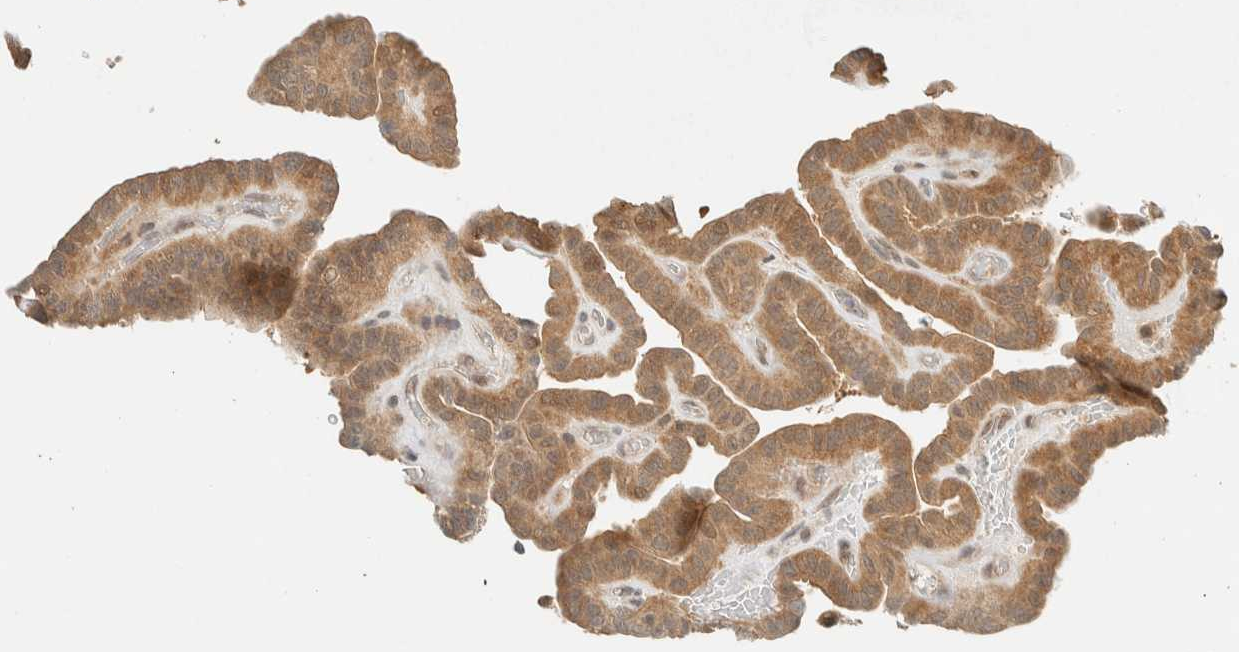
{"staining": {"intensity": "moderate", "quantity": ">75%", "location": "cytoplasmic/membranous"}, "tissue": "thyroid cancer", "cell_type": "Tumor cells", "image_type": "cancer", "snomed": [{"axis": "morphology", "description": "Papillary adenocarcinoma, NOS"}, {"axis": "topography", "description": "Thyroid gland"}], "caption": "Brown immunohistochemical staining in thyroid cancer shows moderate cytoplasmic/membranous positivity in about >75% of tumor cells.", "gene": "KIFAP3", "patient": {"sex": "male", "age": 77}}